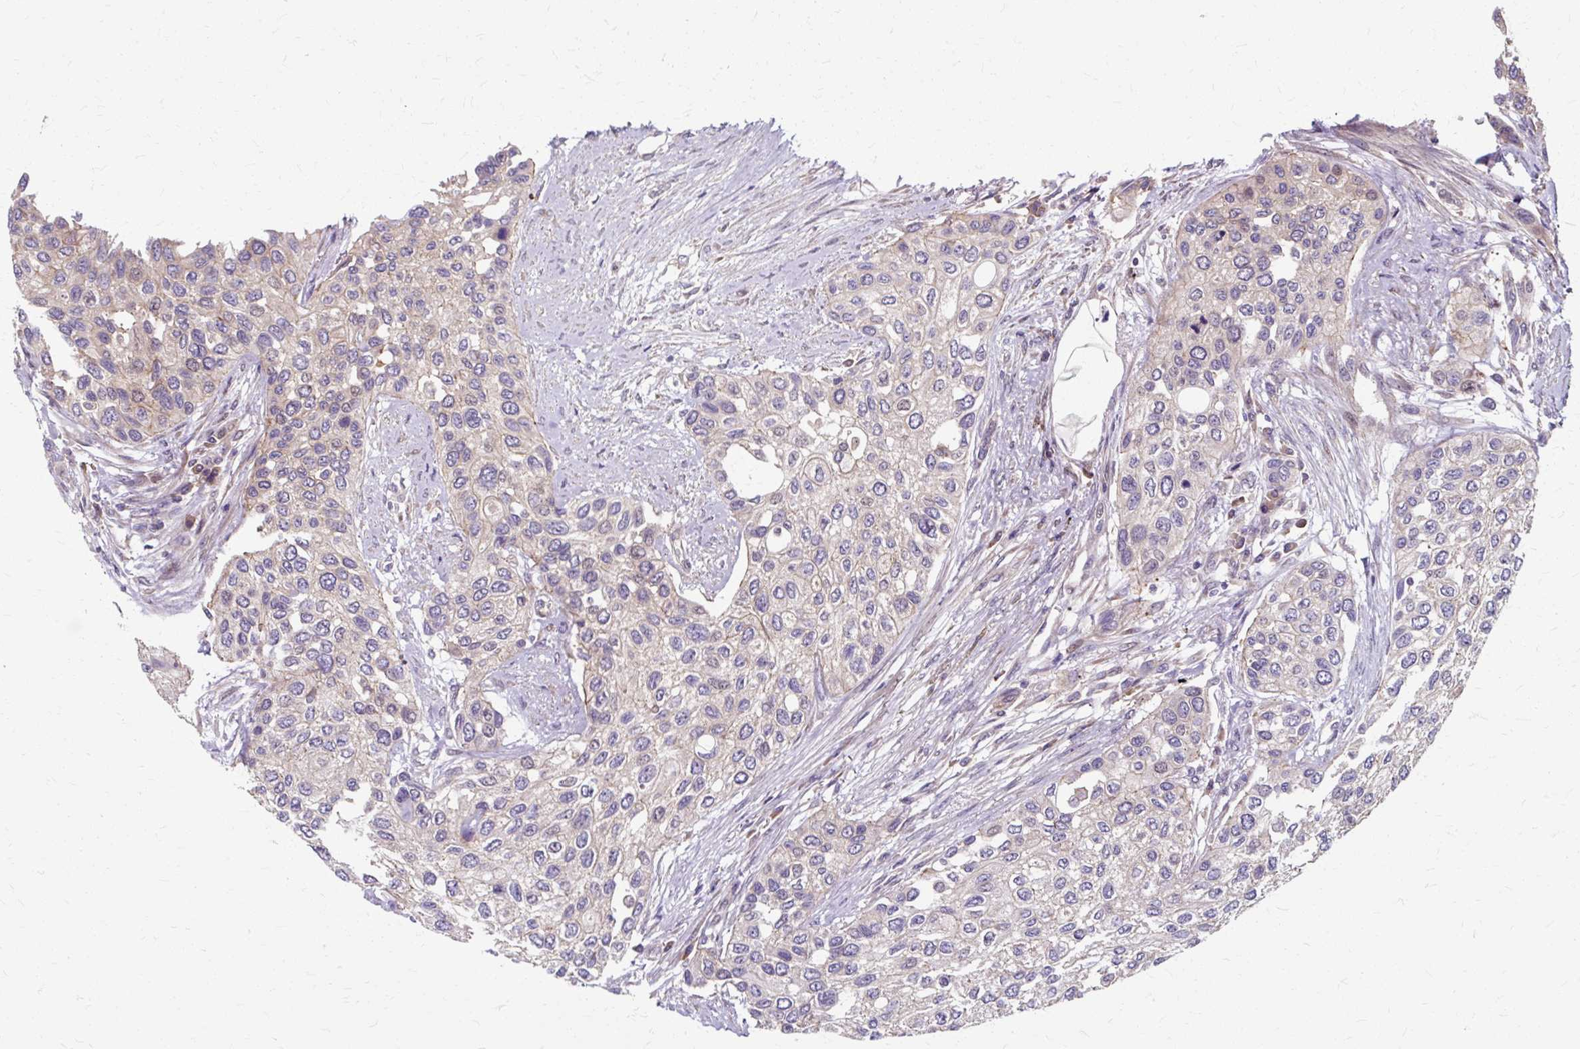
{"staining": {"intensity": "negative", "quantity": "none", "location": "none"}, "tissue": "urothelial cancer", "cell_type": "Tumor cells", "image_type": "cancer", "snomed": [{"axis": "morphology", "description": "Normal tissue, NOS"}, {"axis": "morphology", "description": "Urothelial carcinoma, High grade"}, {"axis": "topography", "description": "Vascular tissue"}, {"axis": "topography", "description": "Urinary bladder"}], "caption": "High-grade urothelial carcinoma was stained to show a protein in brown. There is no significant staining in tumor cells.", "gene": "ZNF555", "patient": {"sex": "female", "age": 56}}